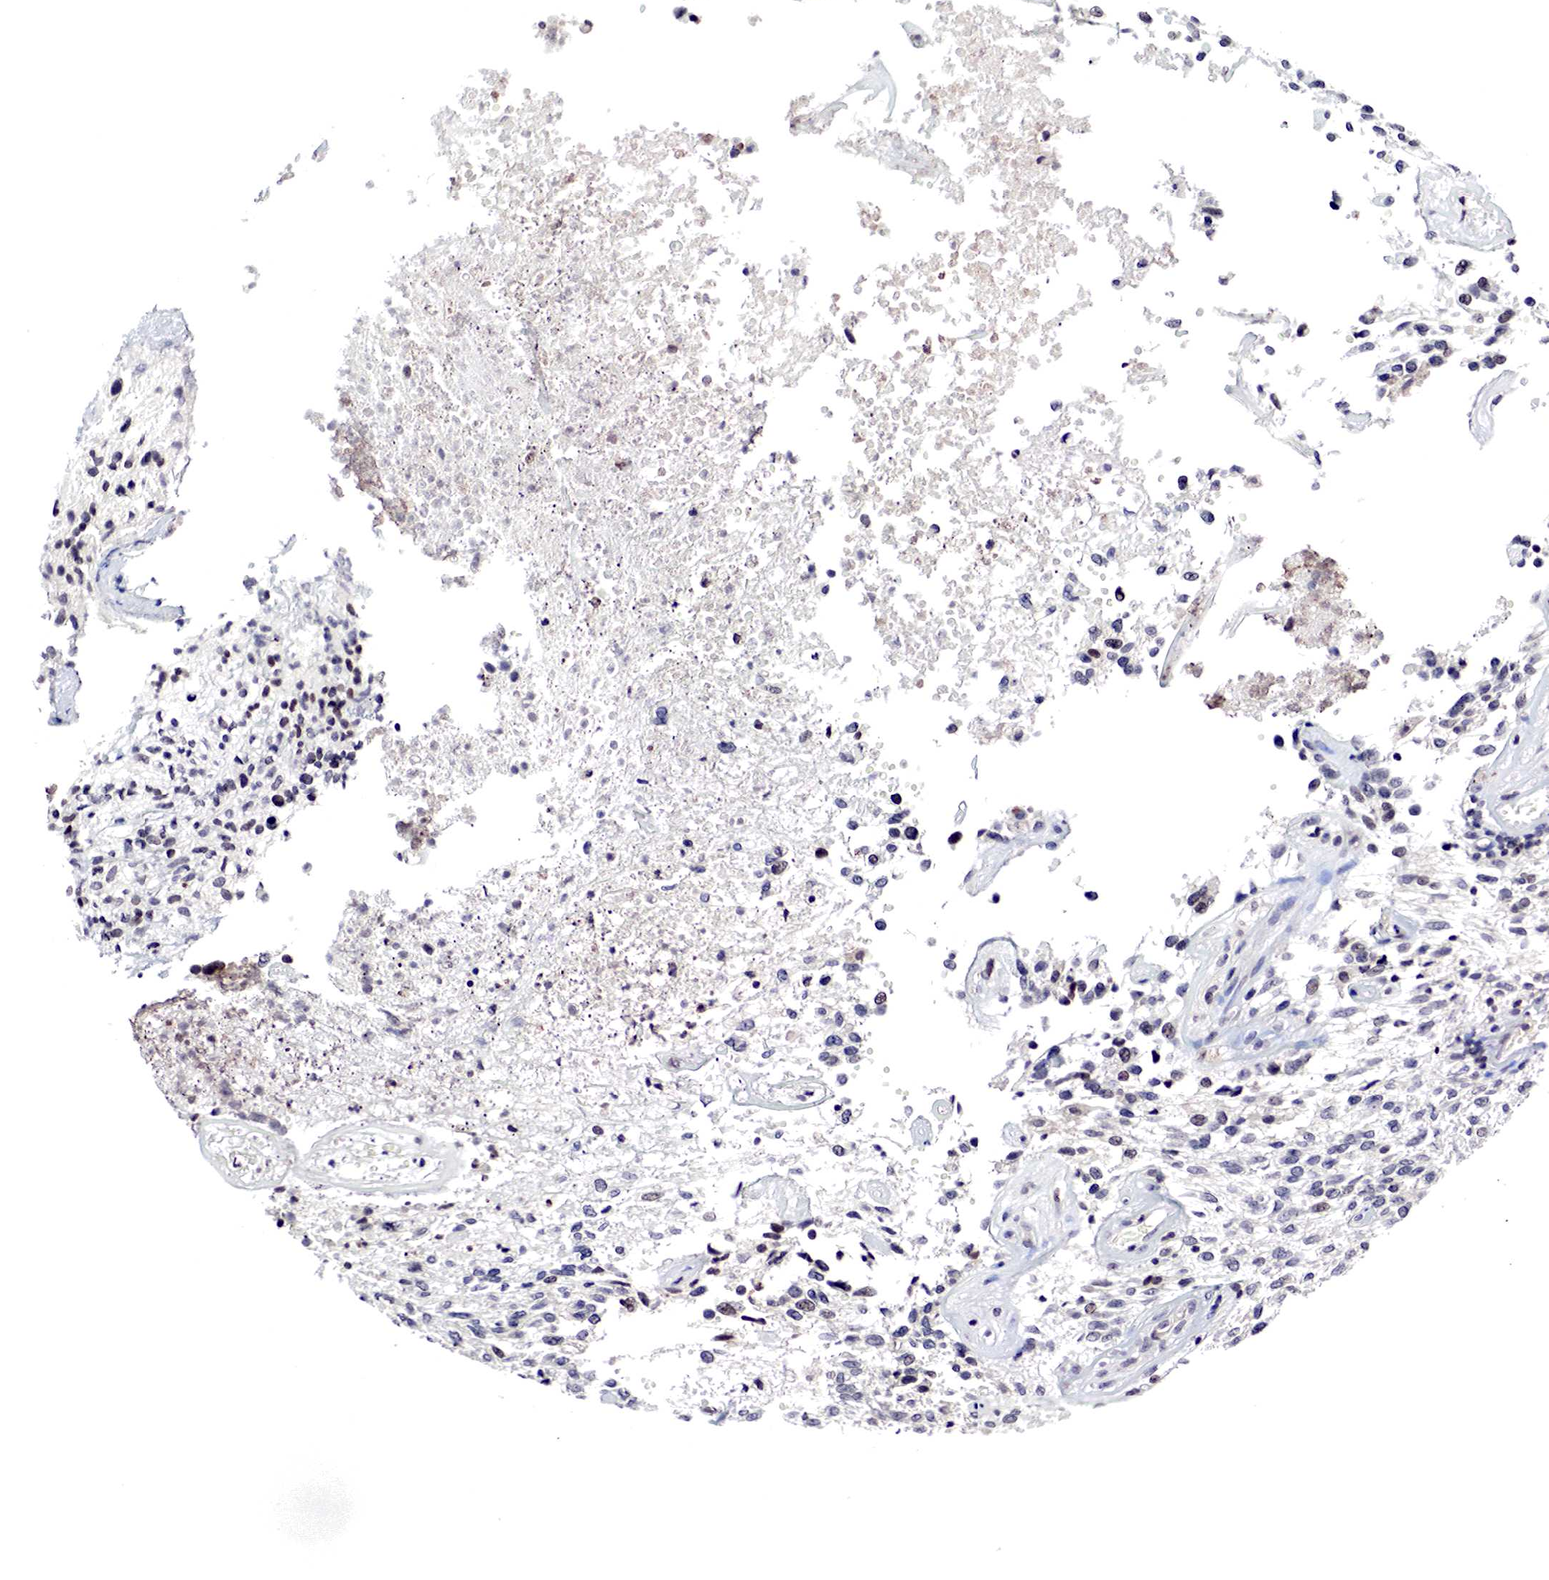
{"staining": {"intensity": "negative", "quantity": "none", "location": "none"}, "tissue": "glioma", "cell_type": "Tumor cells", "image_type": "cancer", "snomed": [{"axis": "morphology", "description": "Glioma, malignant, High grade"}, {"axis": "topography", "description": "Brain"}], "caption": "An image of human glioma is negative for staining in tumor cells.", "gene": "DACH2", "patient": {"sex": "male", "age": 77}}